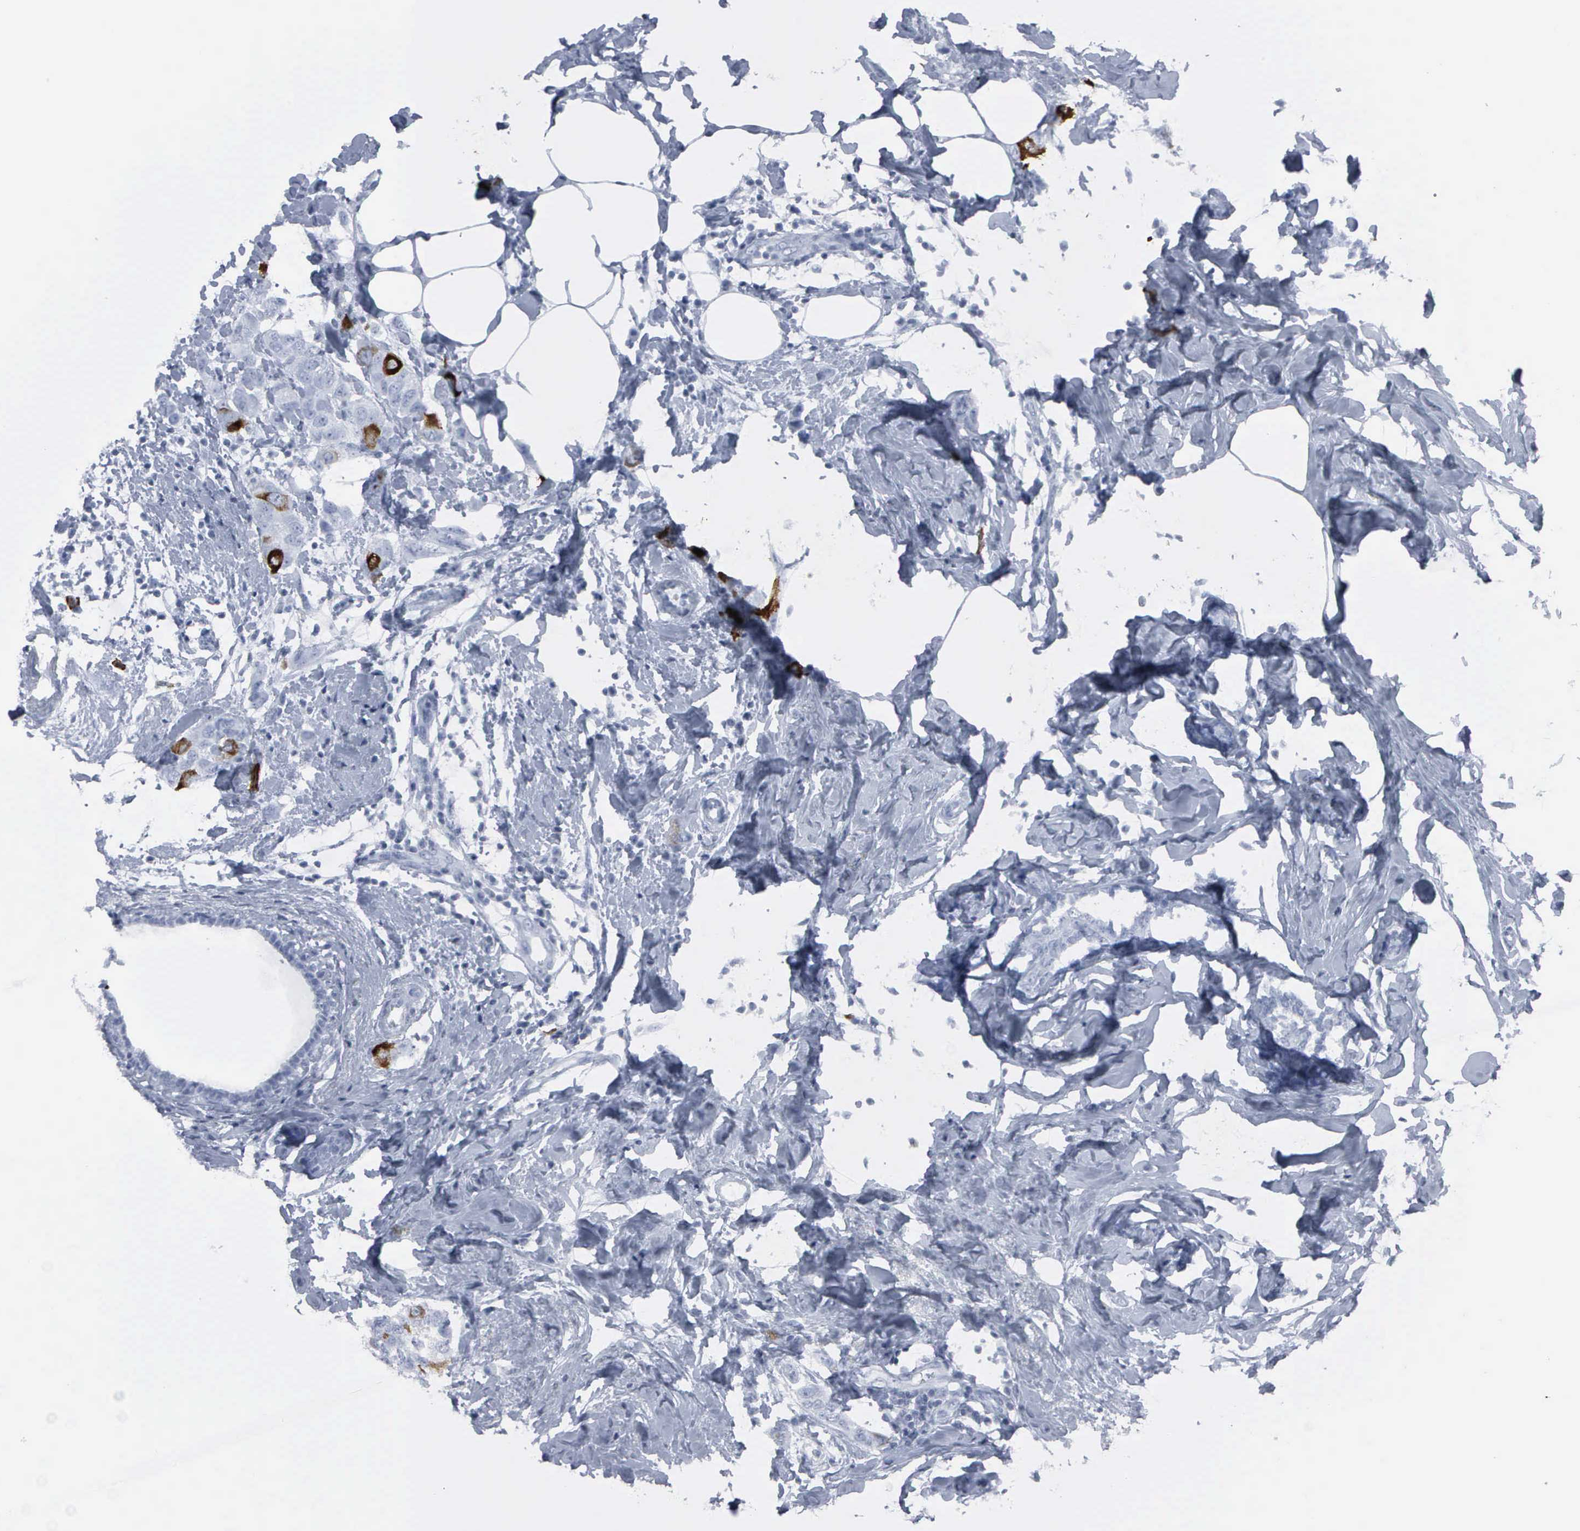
{"staining": {"intensity": "moderate", "quantity": "<25%", "location": "cytoplasmic/membranous,nuclear"}, "tissue": "breast cancer", "cell_type": "Tumor cells", "image_type": "cancer", "snomed": [{"axis": "morphology", "description": "Normal tissue, NOS"}, {"axis": "morphology", "description": "Duct carcinoma"}, {"axis": "topography", "description": "Breast"}], "caption": "This histopathology image demonstrates breast cancer stained with immunohistochemistry (IHC) to label a protein in brown. The cytoplasmic/membranous and nuclear of tumor cells show moderate positivity for the protein. Nuclei are counter-stained blue.", "gene": "CCNB1", "patient": {"sex": "female", "age": 50}}